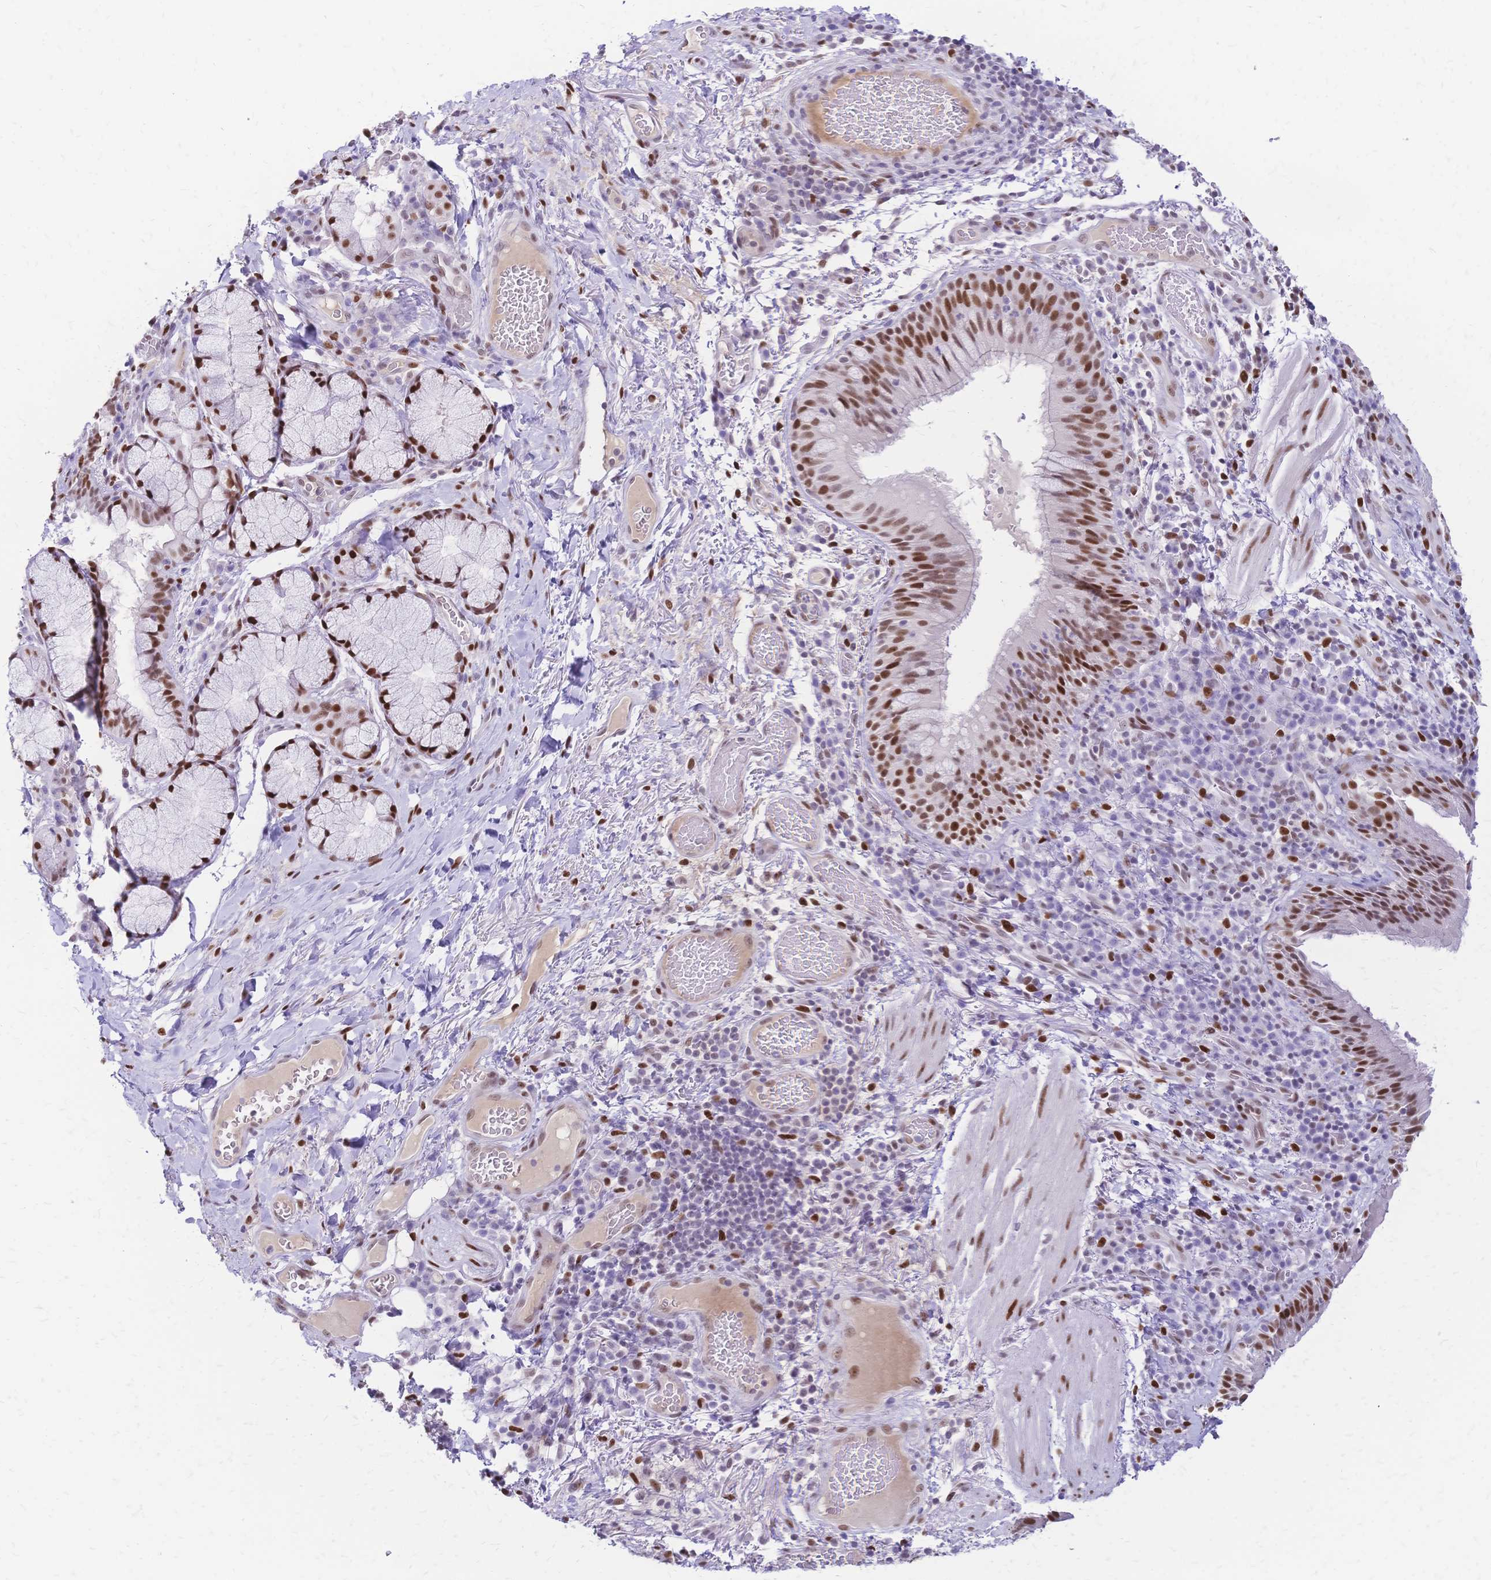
{"staining": {"intensity": "strong", "quantity": ">75%", "location": "nuclear"}, "tissue": "bronchus", "cell_type": "Respiratory epithelial cells", "image_type": "normal", "snomed": [{"axis": "morphology", "description": "Normal tissue, NOS"}, {"axis": "topography", "description": "Lymph node"}, {"axis": "topography", "description": "Bronchus"}], "caption": "A micrograph showing strong nuclear positivity in approximately >75% of respiratory epithelial cells in normal bronchus, as visualized by brown immunohistochemical staining.", "gene": "NFIC", "patient": {"sex": "male", "age": 56}}